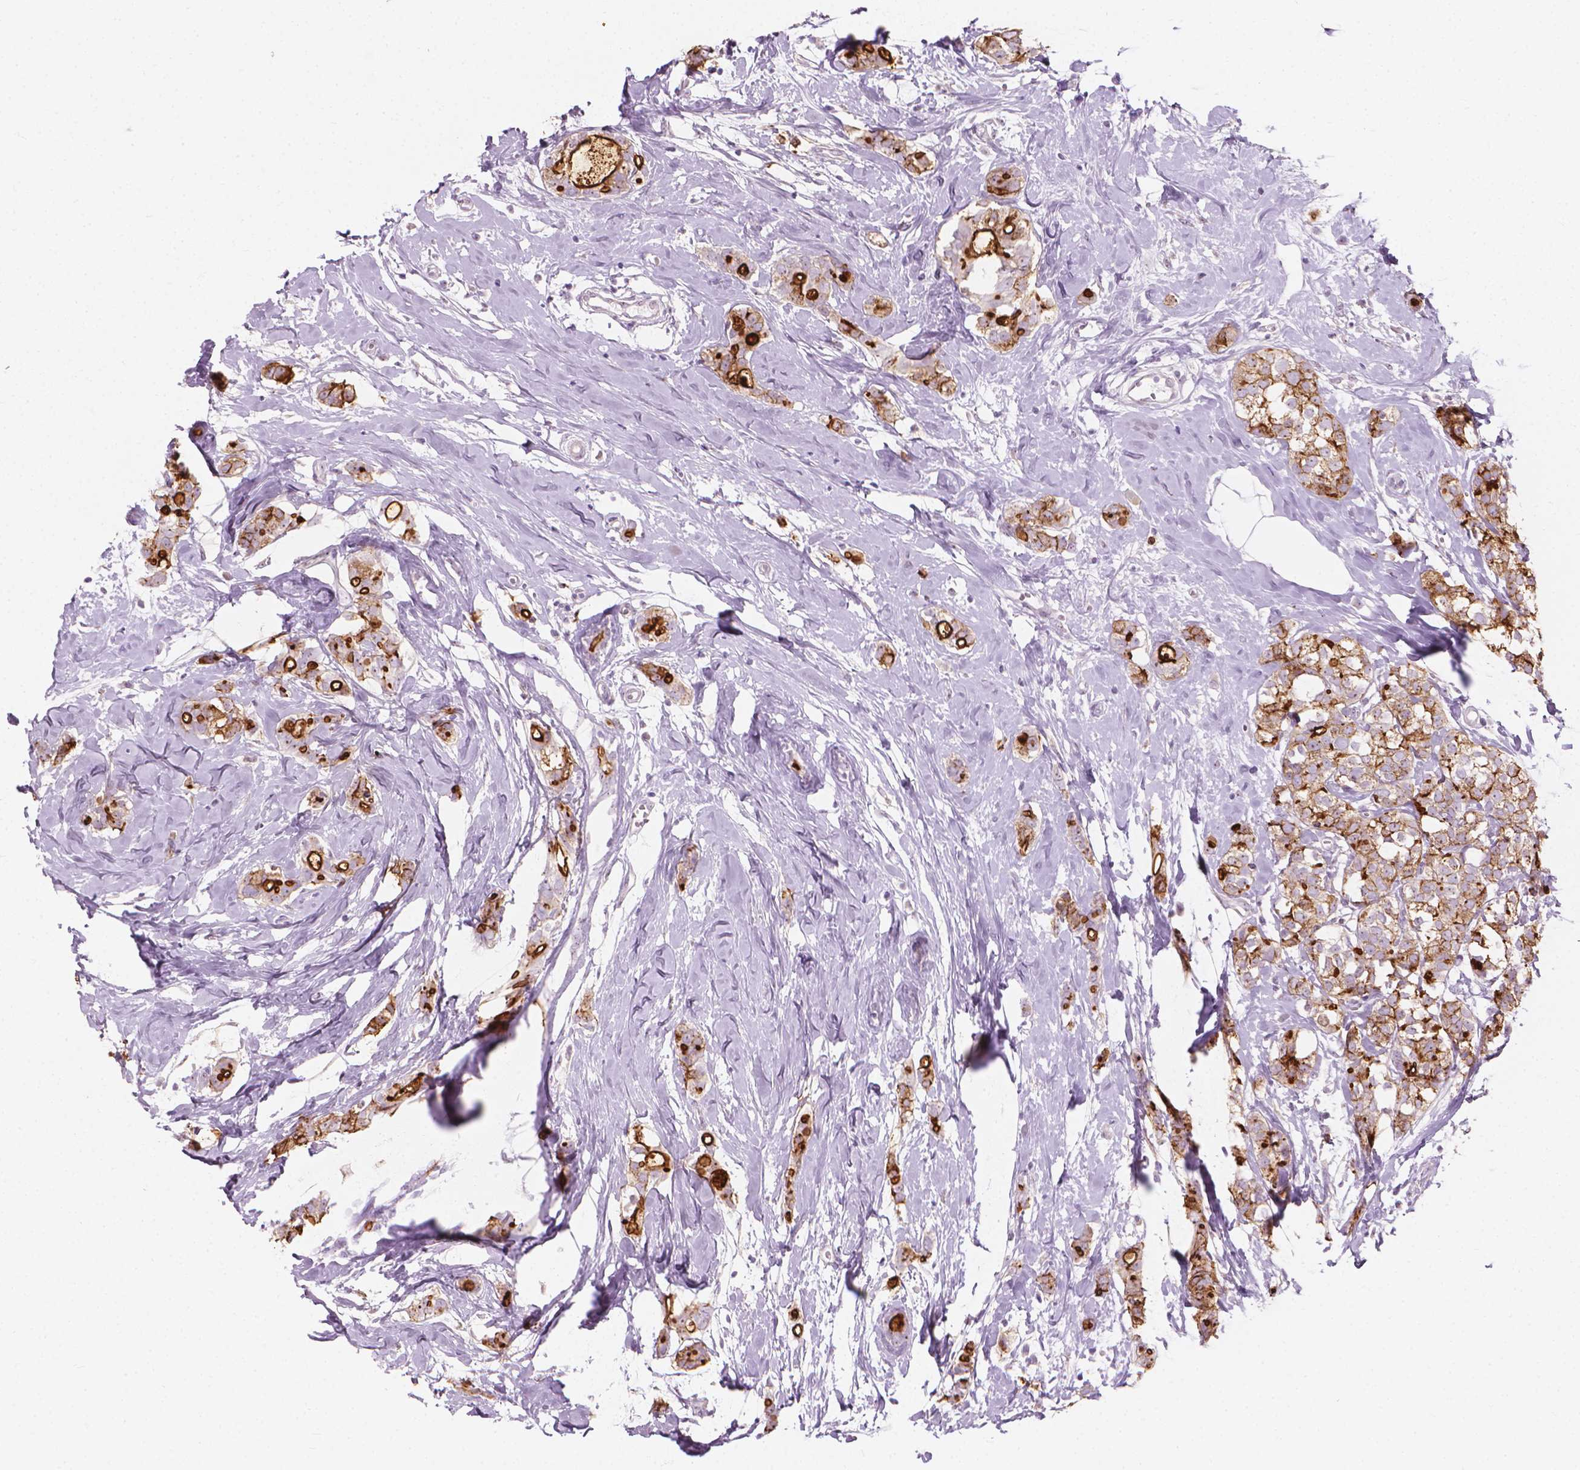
{"staining": {"intensity": "moderate", "quantity": "25%-75%", "location": "cytoplasmic/membranous"}, "tissue": "breast cancer", "cell_type": "Tumor cells", "image_type": "cancer", "snomed": [{"axis": "morphology", "description": "Duct carcinoma"}, {"axis": "topography", "description": "Breast"}], "caption": "Brown immunohistochemical staining in human infiltrating ductal carcinoma (breast) demonstrates moderate cytoplasmic/membranous expression in approximately 25%-75% of tumor cells.", "gene": "GPRC5A", "patient": {"sex": "female", "age": 40}}